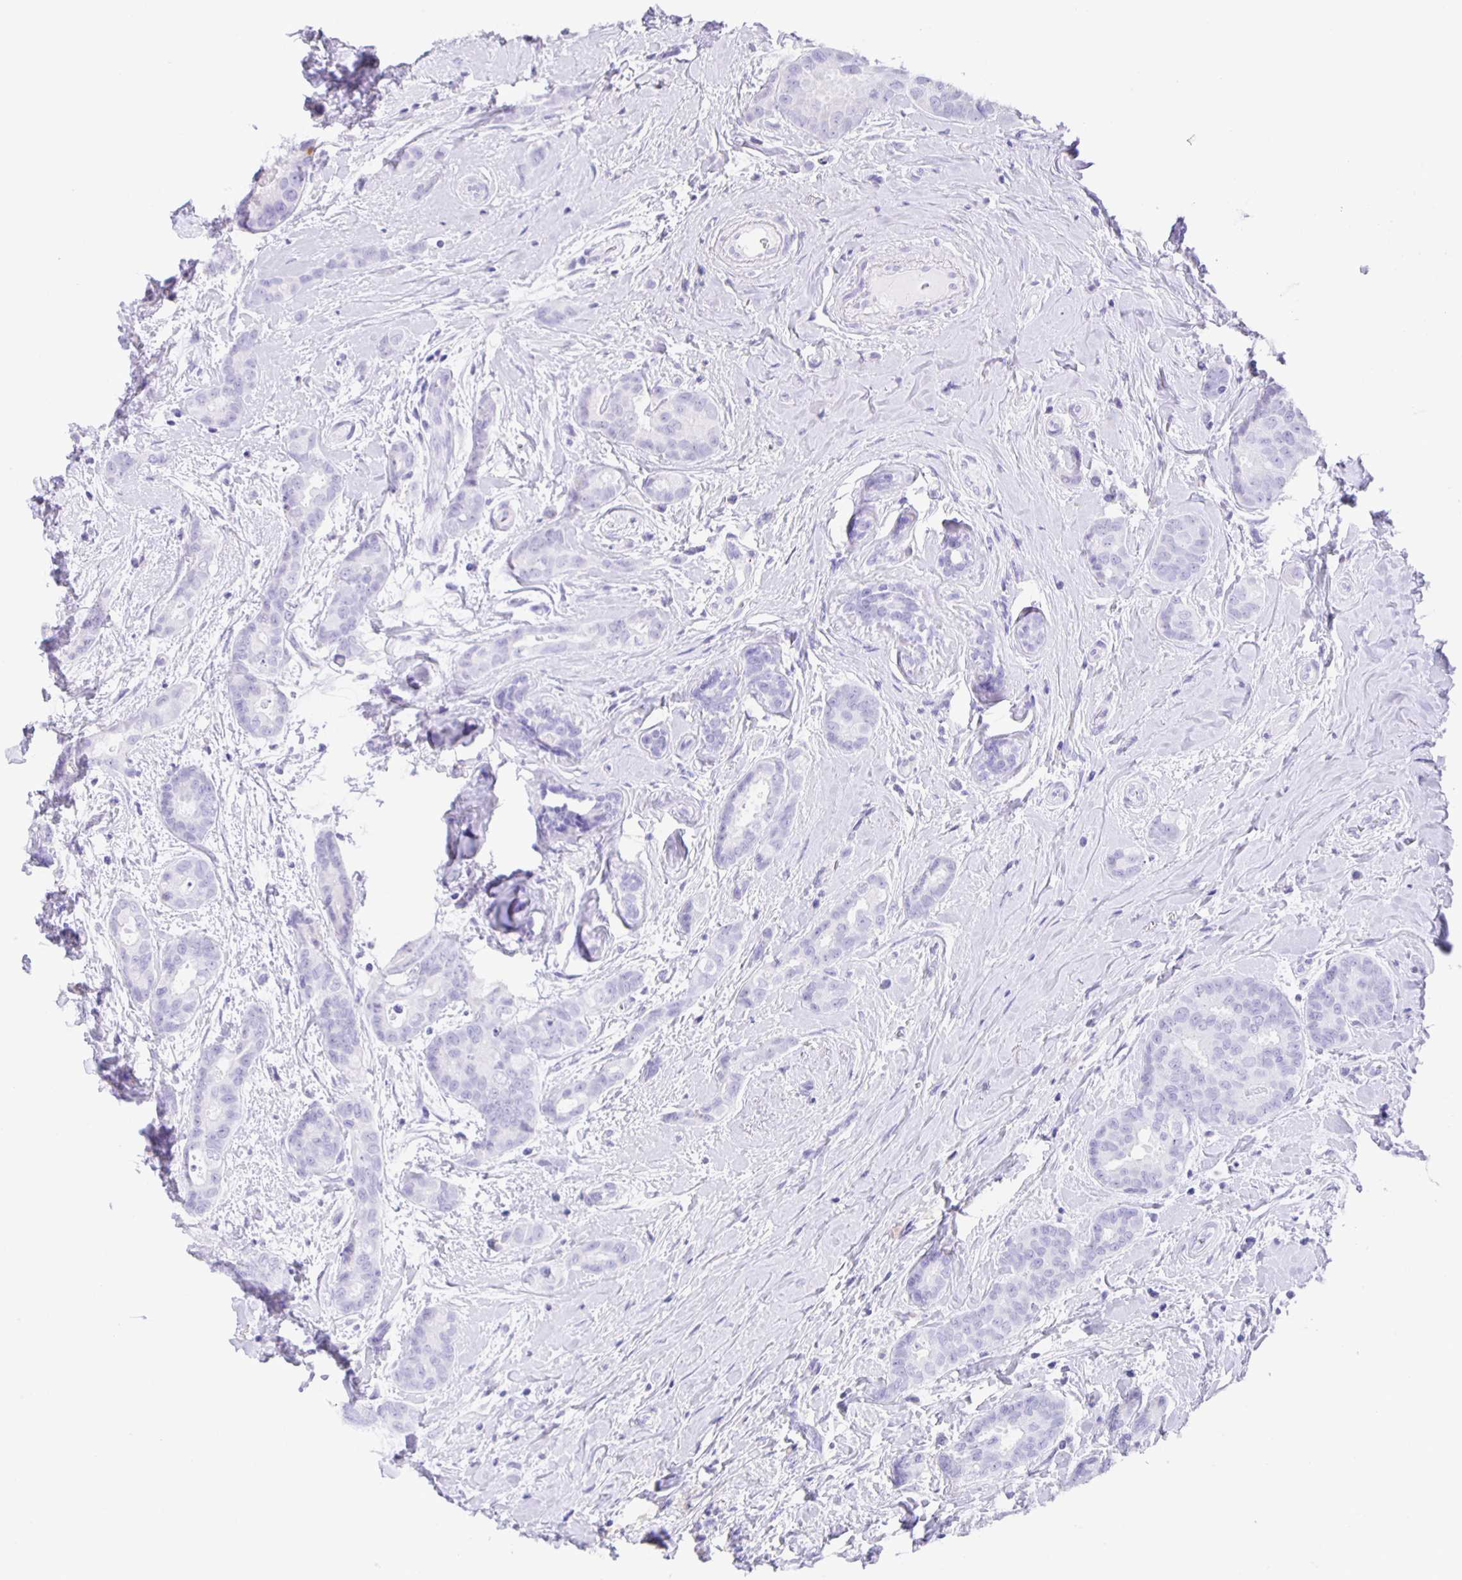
{"staining": {"intensity": "negative", "quantity": "none", "location": "none"}, "tissue": "breast cancer", "cell_type": "Tumor cells", "image_type": "cancer", "snomed": [{"axis": "morphology", "description": "Duct carcinoma"}, {"axis": "topography", "description": "Breast"}], "caption": "Histopathology image shows no protein staining in tumor cells of breast infiltrating ductal carcinoma tissue.", "gene": "GUCA2A", "patient": {"sex": "female", "age": 45}}